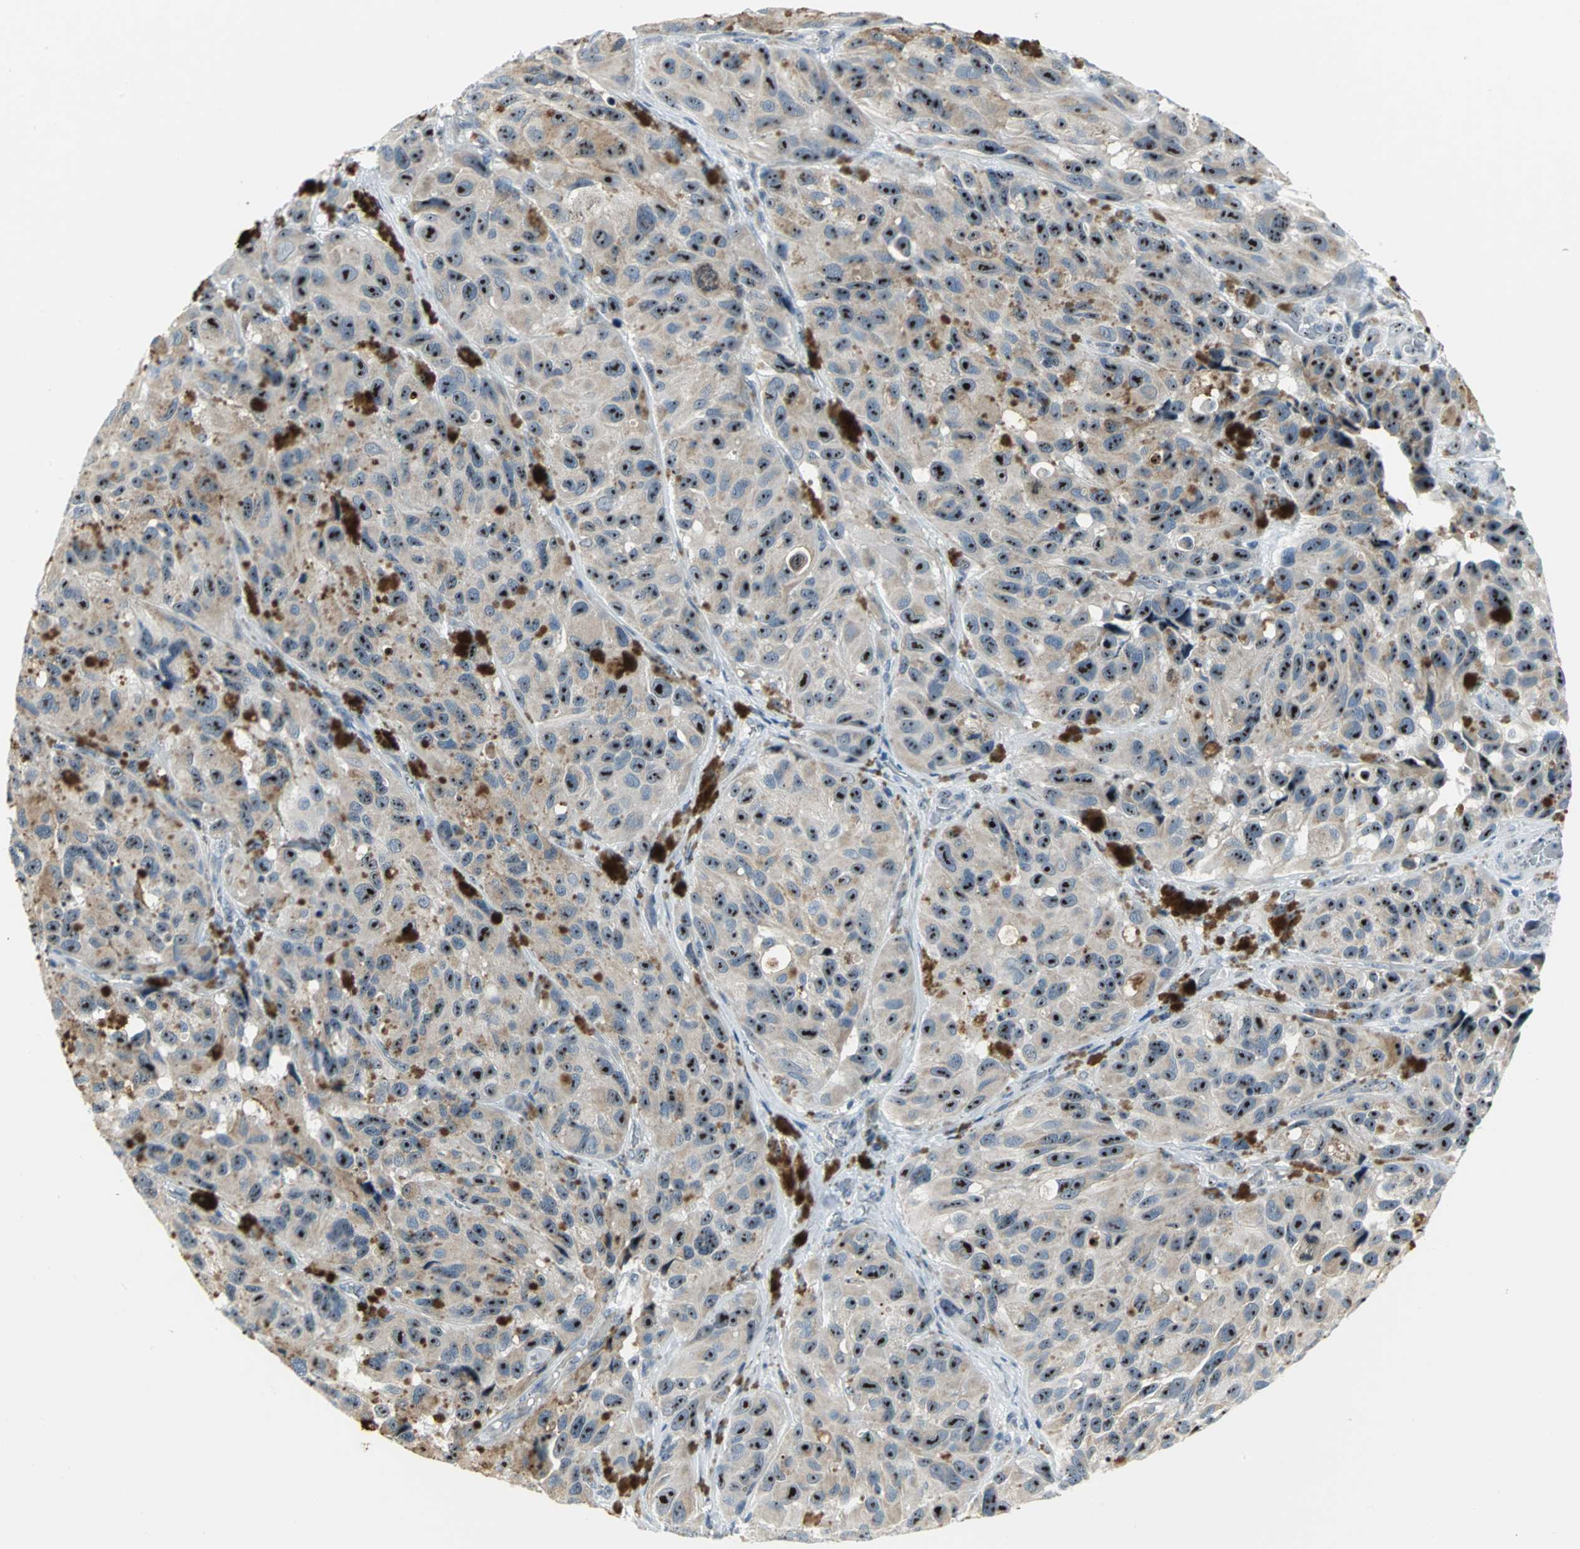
{"staining": {"intensity": "strong", "quantity": ">75%", "location": "nuclear"}, "tissue": "melanoma", "cell_type": "Tumor cells", "image_type": "cancer", "snomed": [{"axis": "morphology", "description": "Malignant melanoma, NOS"}, {"axis": "topography", "description": "Skin"}], "caption": "This is an image of IHC staining of melanoma, which shows strong expression in the nuclear of tumor cells.", "gene": "MYBBP1A", "patient": {"sex": "female", "age": 73}}